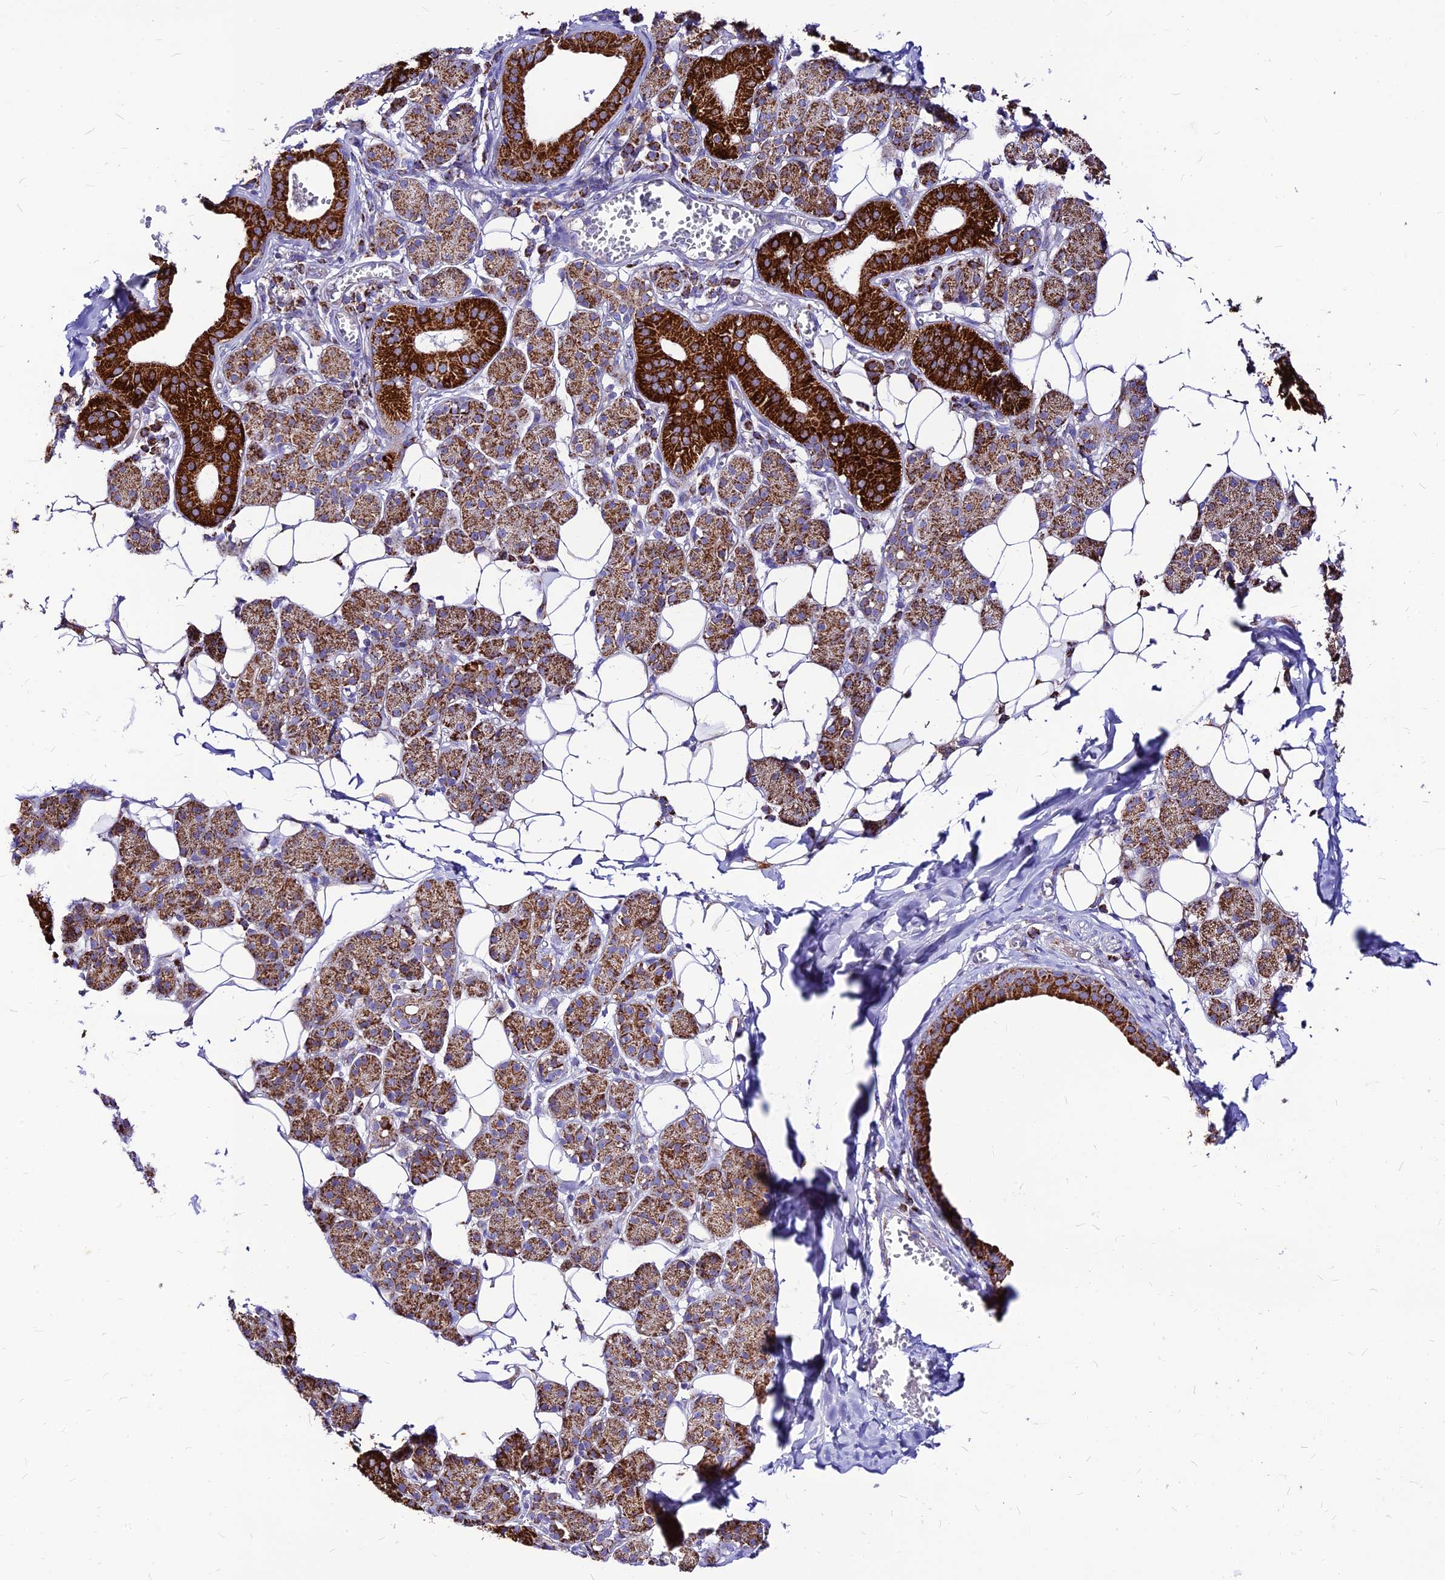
{"staining": {"intensity": "strong", "quantity": ">75%", "location": "cytoplasmic/membranous"}, "tissue": "salivary gland", "cell_type": "Glandular cells", "image_type": "normal", "snomed": [{"axis": "morphology", "description": "Normal tissue, NOS"}, {"axis": "topography", "description": "Salivary gland"}], "caption": "A high amount of strong cytoplasmic/membranous expression is identified in about >75% of glandular cells in benign salivary gland. The protein of interest is shown in brown color, while the nuclei are stained blue.", "gene": "ECI1", "patient": {"sex": "female", "age": 33}}